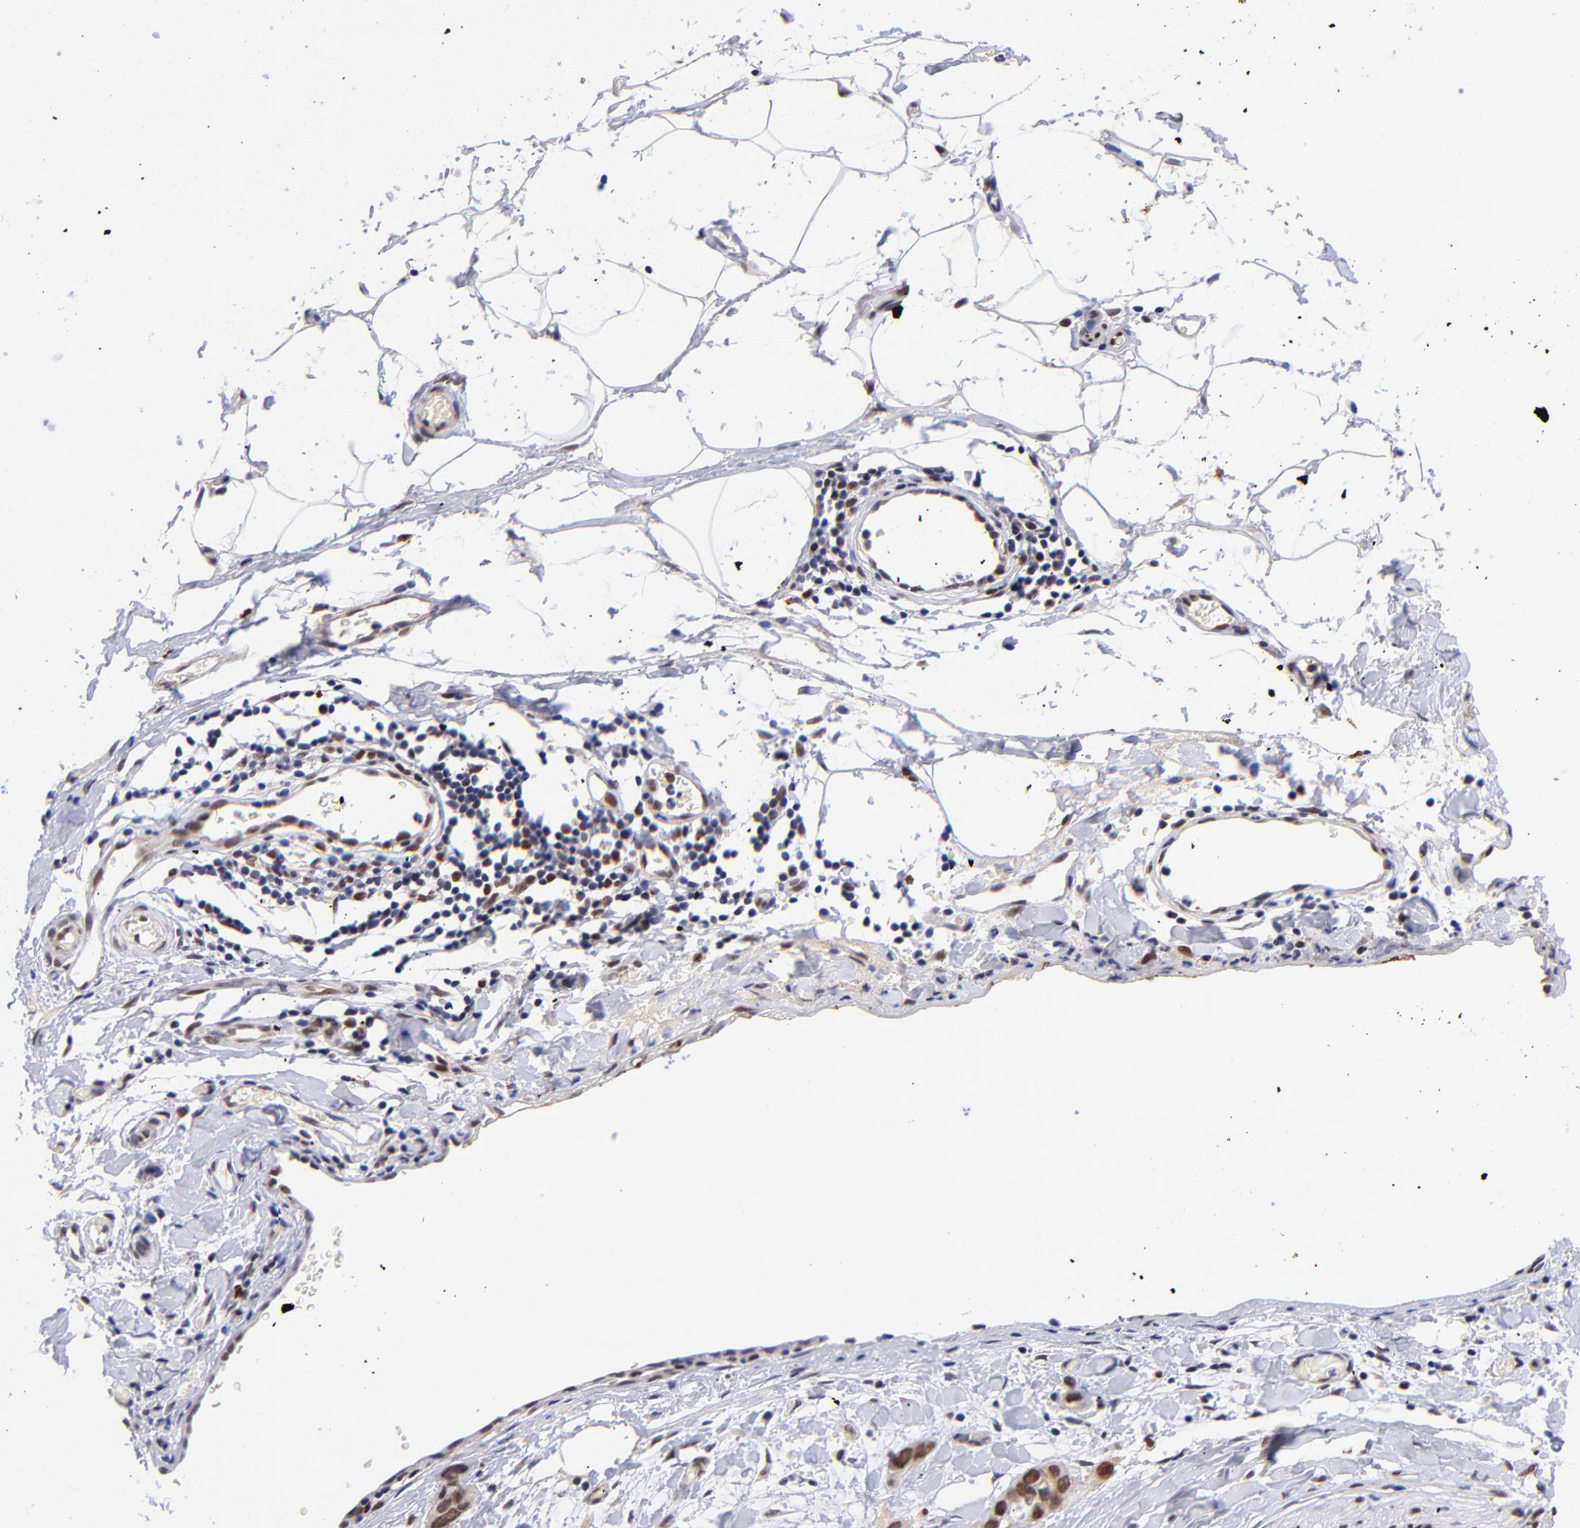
{"staining": {"intensity": "moderate", "quantity": ">75%", "location": "nuclear"}, "tissue": "stomach cancer", "cell_type": "Tumor cells", "image_type": "cancer", "snomed": [{"axis": "morphology", "description": "Adenocarcinoma, NOS"}, {"axis": "topography", "description": "Stomach, upper"}], "caption": "Immunohistochemical staining of stomach cancer displays medium levels of moderate nuclear protein staining in about >75% of tumor cells. The staining is performed using DAB brown chromogen to label protein expression. The nuclei are counter-stained blue using hematoxylin.", "gene": "MIDEAS", "patient": {"sex": "male", "age": 47}}